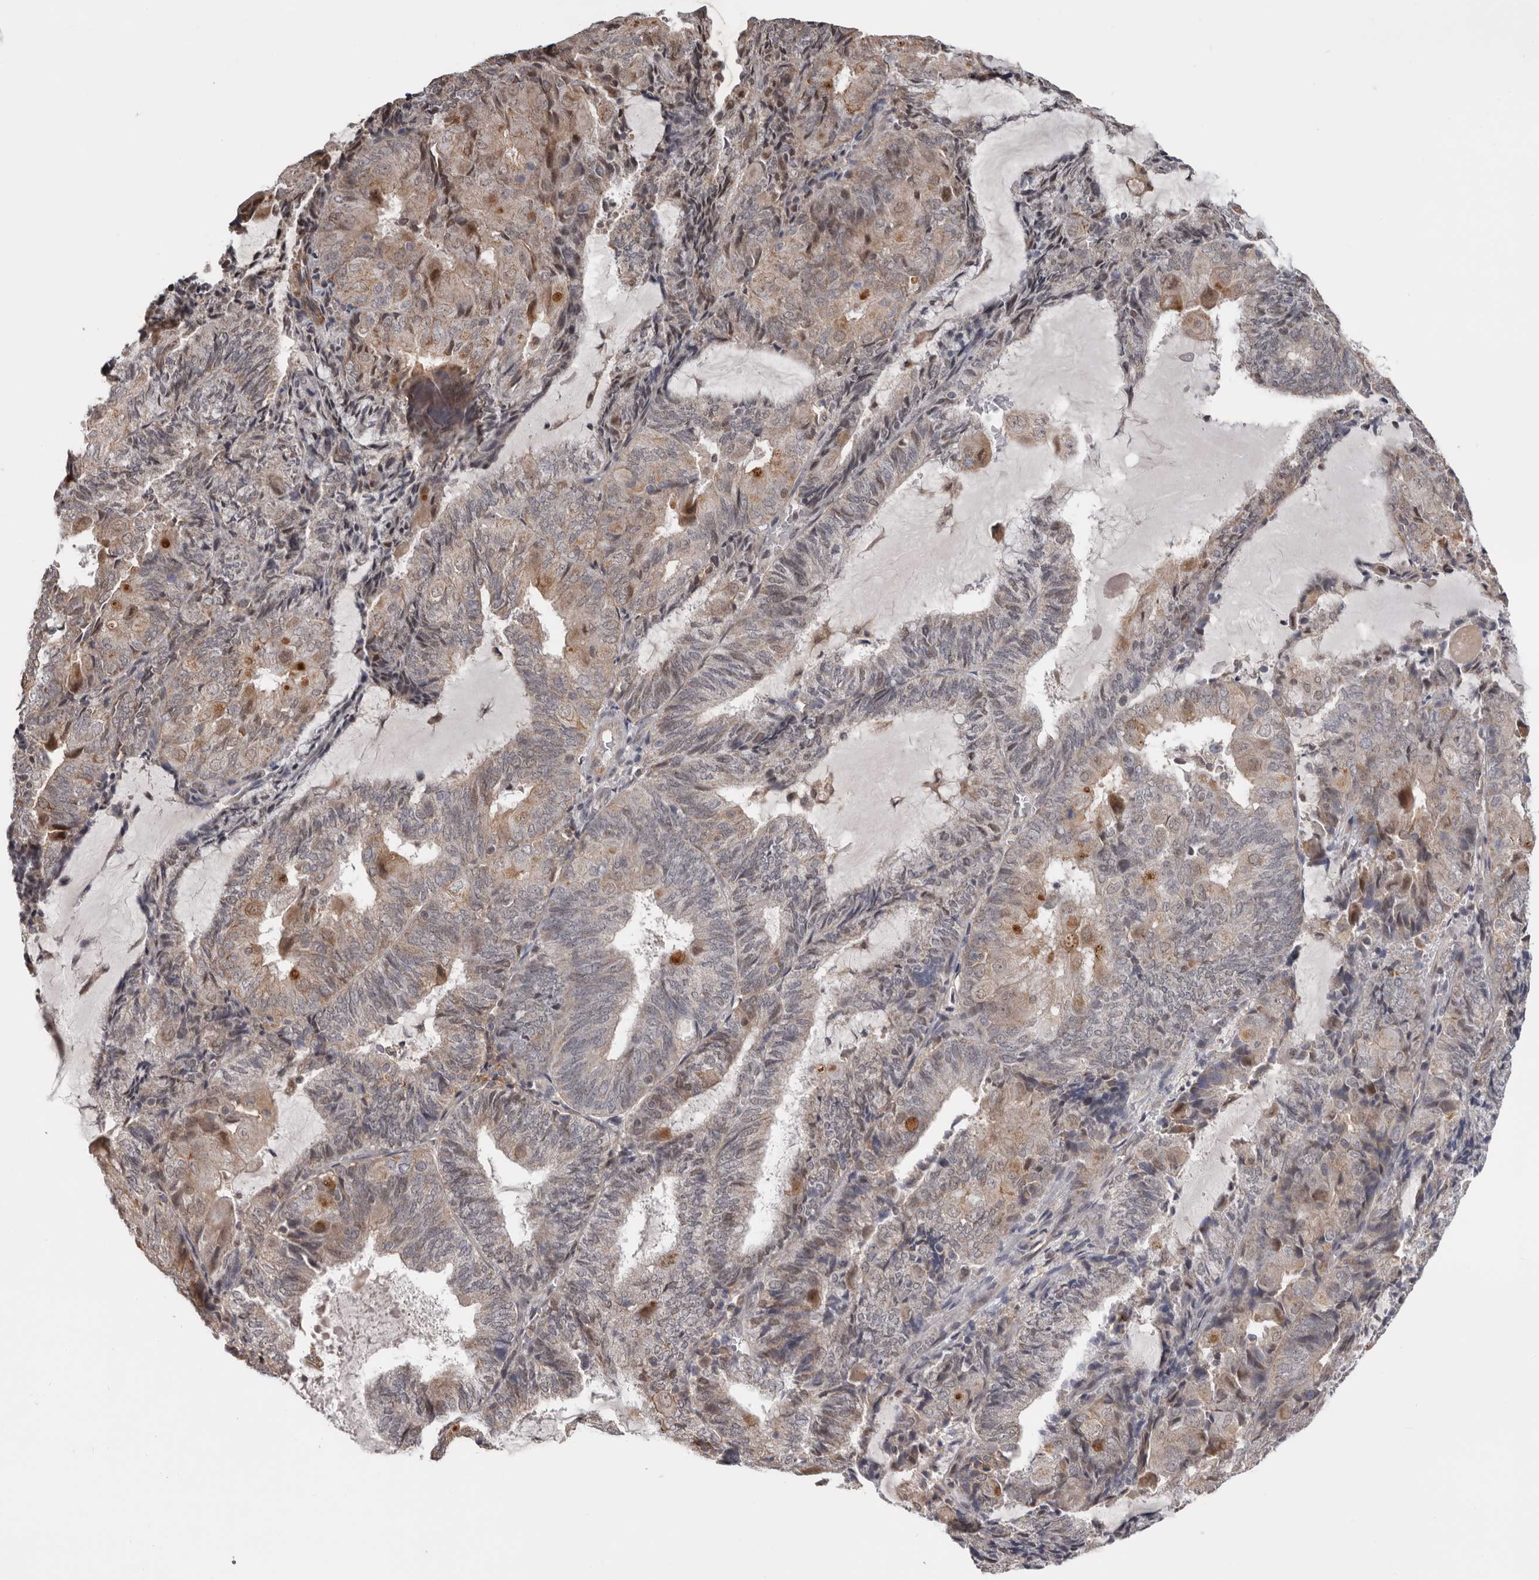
{"staining": {"intensity": "weak", "quantity": ">75%", "location": "cytoplasmic/membranous"}, "tissue": "endometrial cancer", "cell_type": "Tumor cells", "image_type": "cancer", "snomed": [{"axis": "morphology", "description": "Adenocarcinoma, NOS"}, {"axis": "topography", "description": "Endometrium"}], "caption": "Endometrial cancer stained with a protein marker demonstrates weak staining in tumor cells.", "gene": "MOGAT2", "patient": {"sex": "female", "age": 81}}